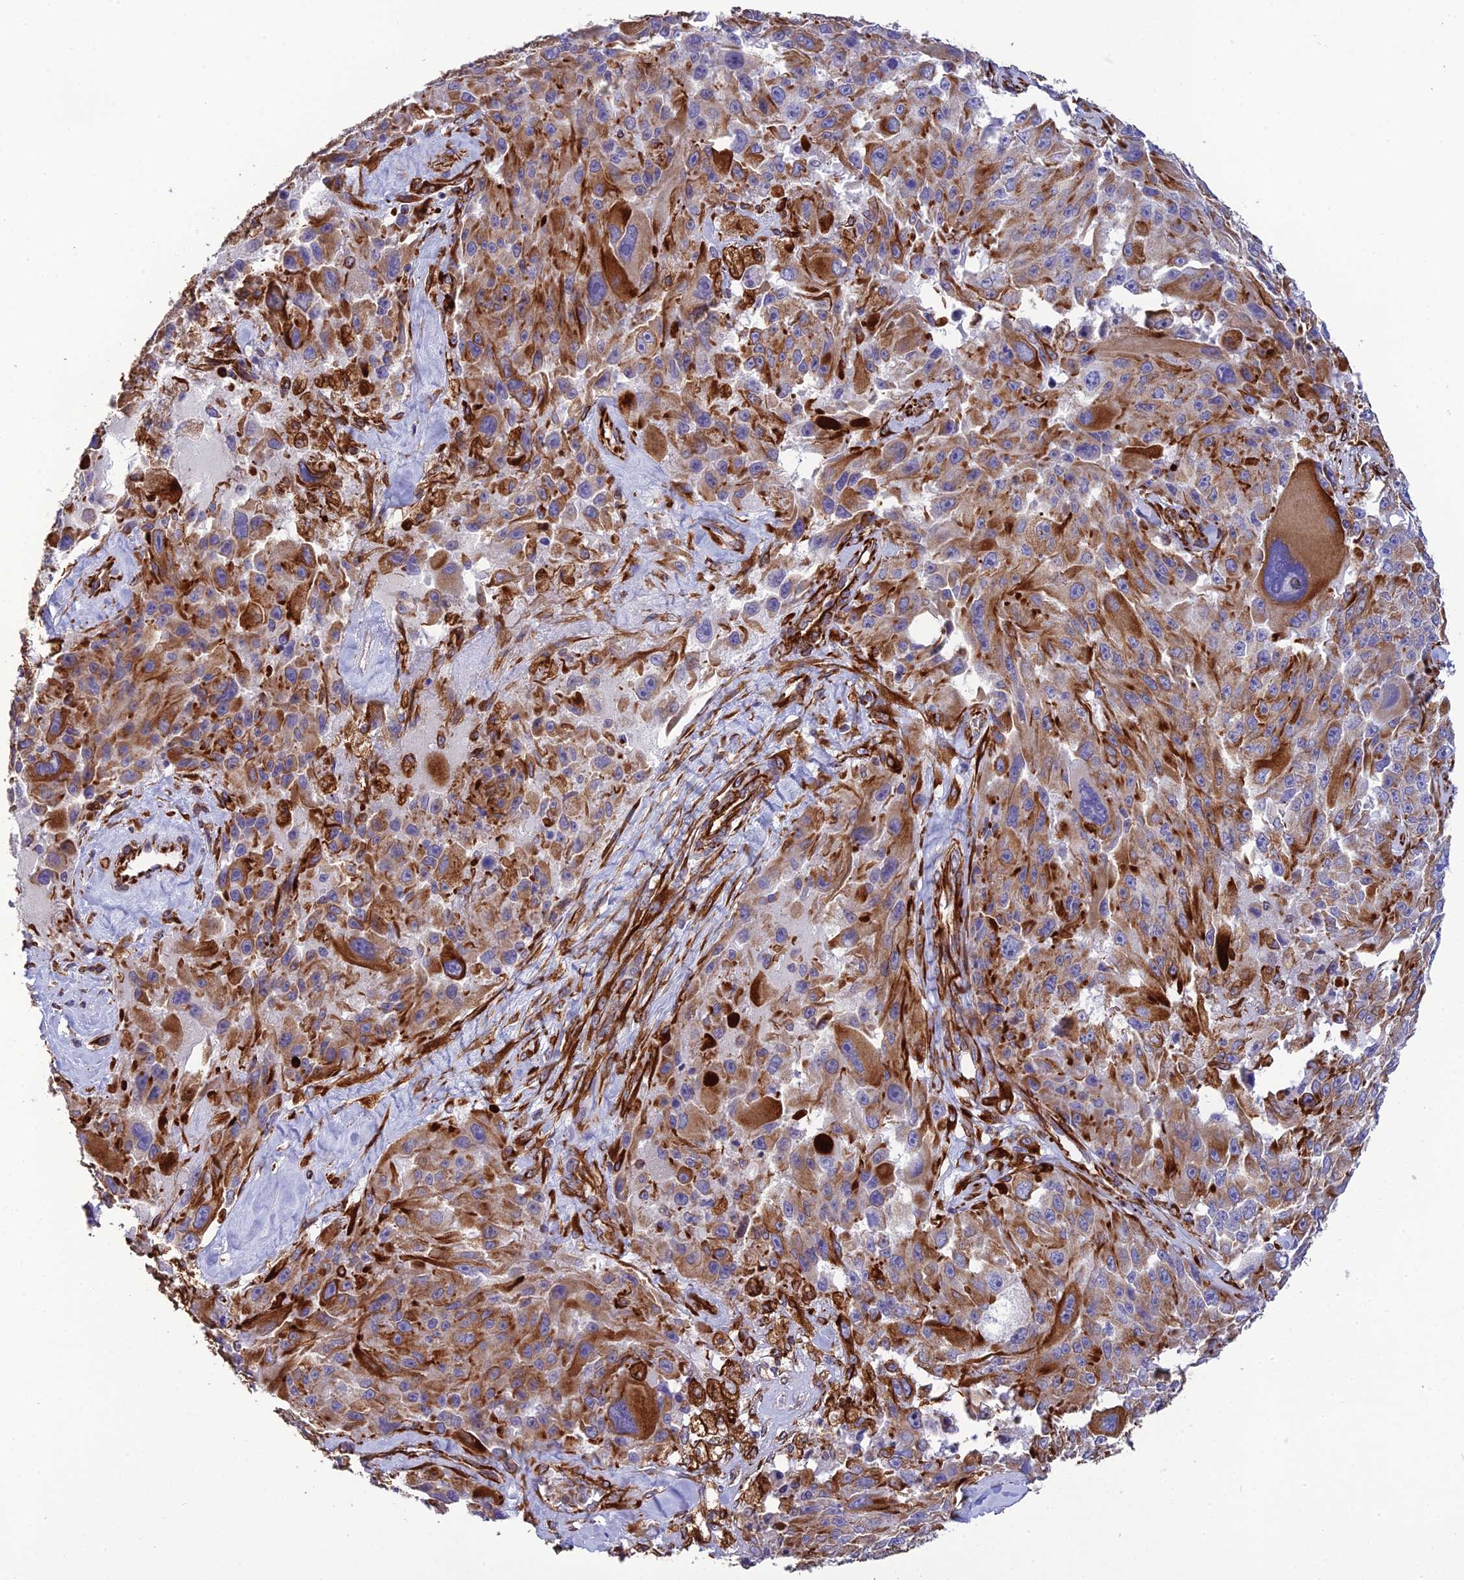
{"staining": {"intensity": "strong", "quantity": ">75%", "location": "cytoplasmic/membranous"}, "tissue": "melanoma", "cell_type": "Tumor cells", "image_type": "cancer", "snomed": [{"axis": "morphology", "description": "Malignant melanoma, Metastatic site"}, {"axis": "topography", "description": "Lymph node"}], "caption": "Immunohistochemical staining of melanoma demonstrates high levels of strong cytoplasmic/membranous protein positivity in approximately >75% of tumor cells. (DAB IHC, brown staining for protein, blue staining for nuclei).", "gene": "FBXL20", "patient": {"sex": "male", "age": 62}}